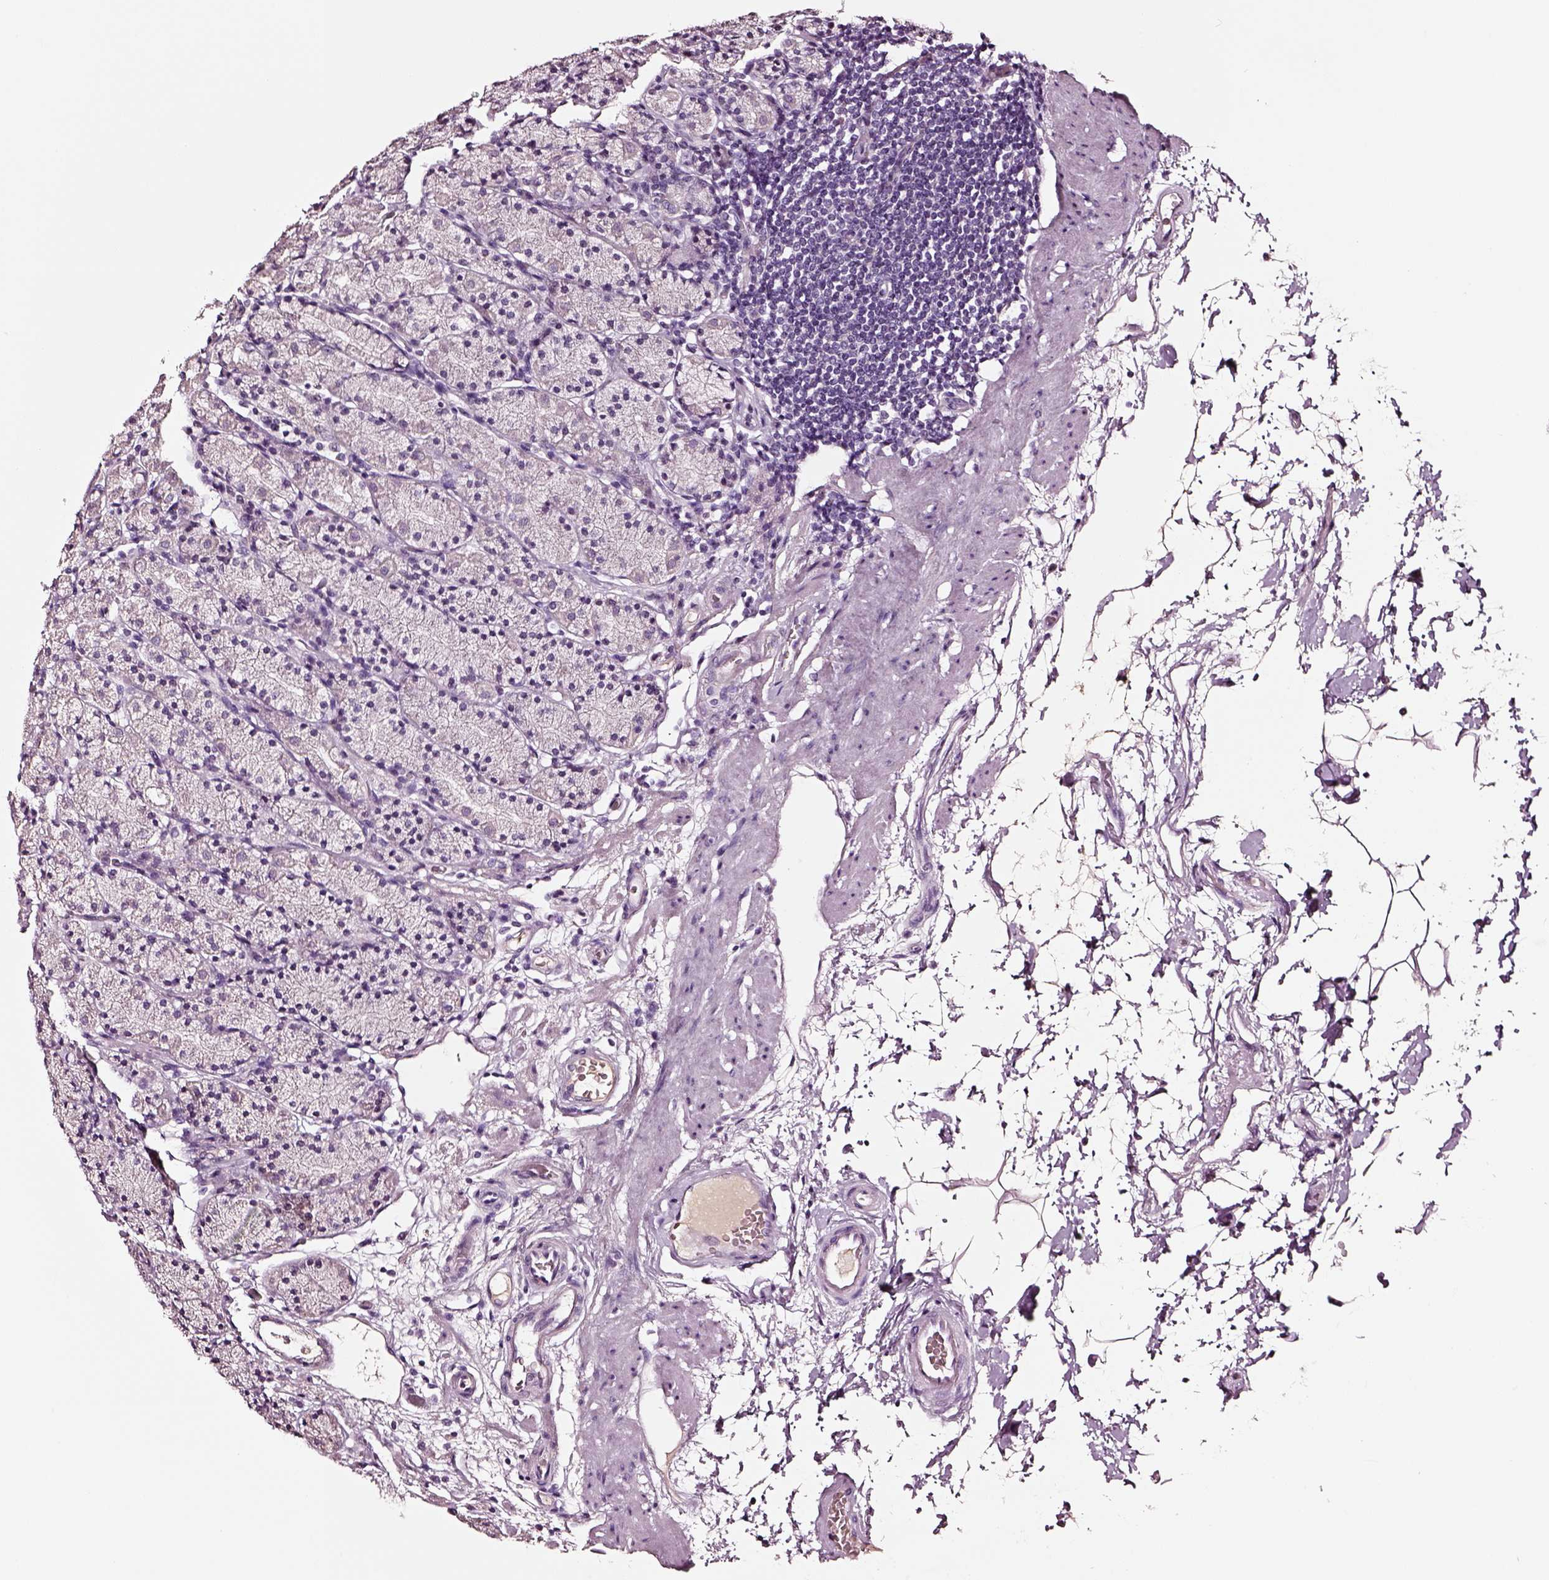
{"staining": {"intensity": "negative", "quantity": "none", "location": "none"}, "tissue": "stomach", "cell_type": "Glandular cells", "image_type": "normal", "snomed": [{"axis": "morphology", "description": "Normal tissue, NOS"}, {"axis": "topography", "description": "Stomach, upper"}, {"axis": "topography", "description": "Stomach"}], "caption": "High power microscopy histopathology image of an immunohistochemistry (IHC) histopathology image of unremarkable stomach, revealing no significant positivity in glandular cells.", "gene": "SMIM17", "patient": {"sex": "male", "age": 62}}